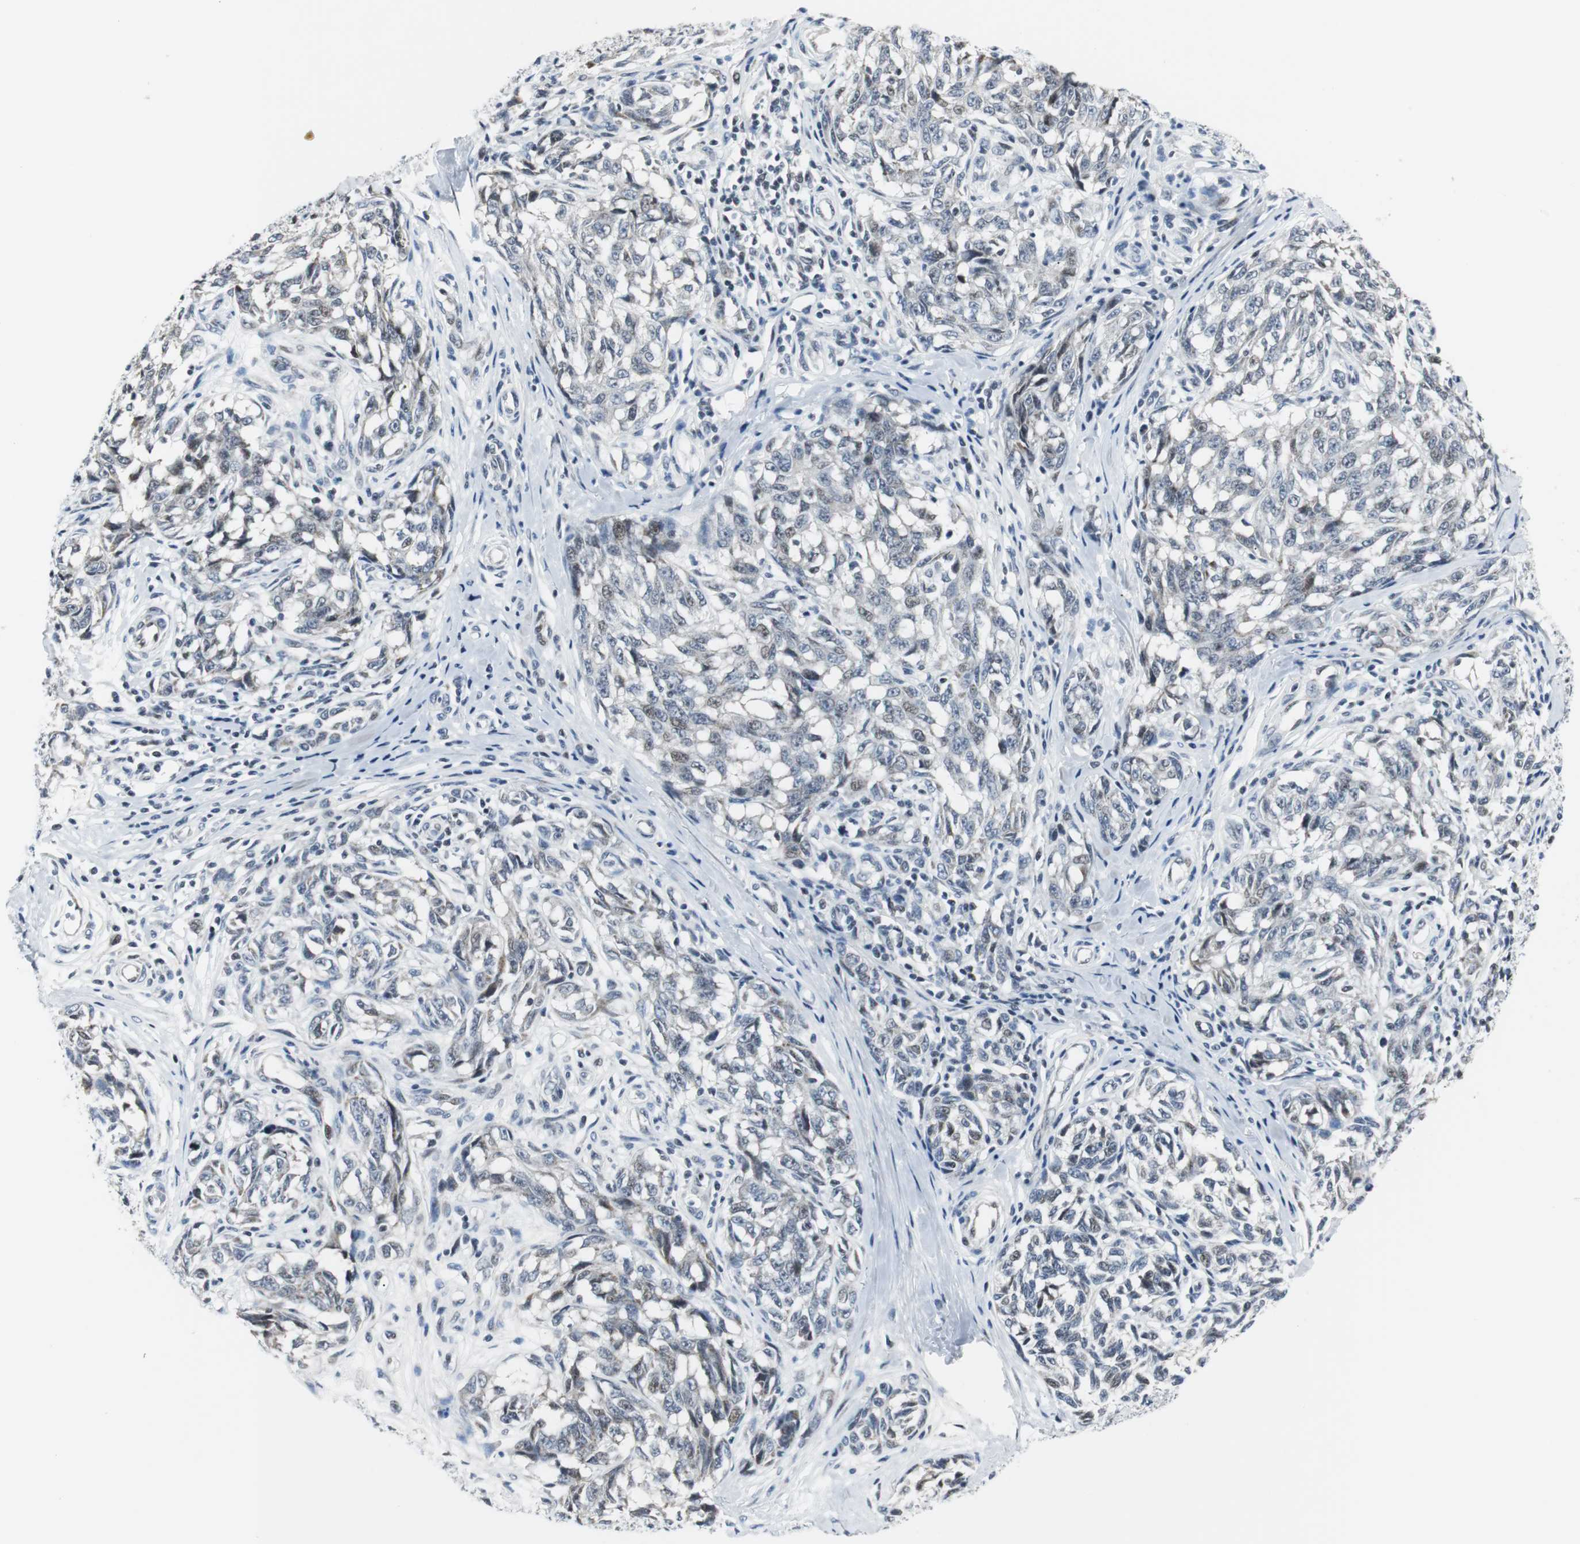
{"staining": {"intensity": "weak", "quantity": "25%-75%", "location": "nuclear"}, "tissue": "melanoma", "cell_type": "Tumor cells", "image_type": "cancer", "snomed": [{"axis": "morphology", "description": "Malignant melanoma, NOS"}, {"axis": "topography", "description": "Skin"}], "caption": "Melanoma stained with a brown dye shows weak nuclear positive positivity in approximately 25%-75% of tumor cells.", "gene": "MTA1", "patient": {"sex": "female", "age": 64}}